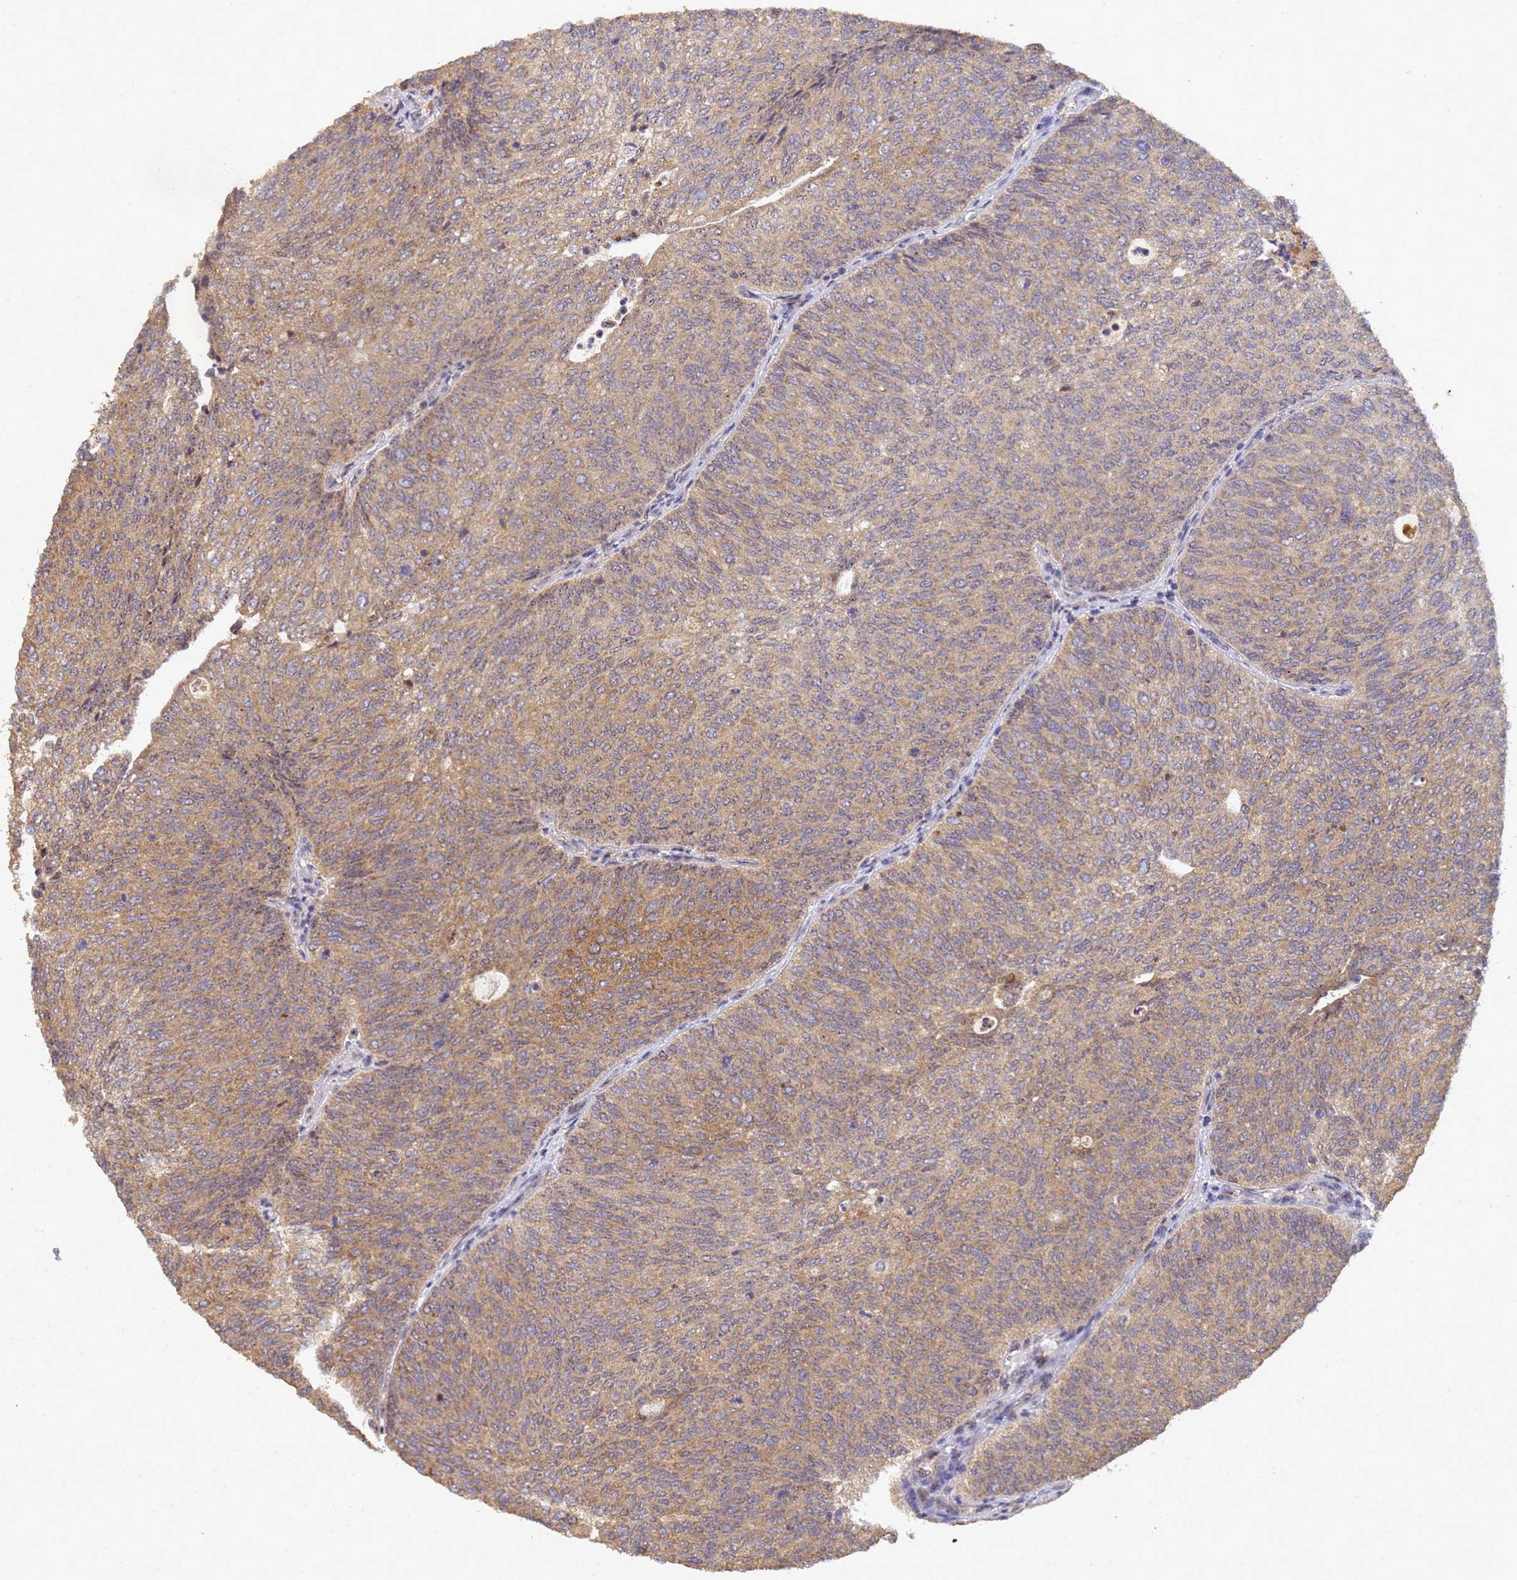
{"staining": {"intensity": "moderate", "quantity": "25%-75%", "location": "cytoplasmic/membranous"}, "tissue": "urothelial cancer", "cell_type": "Tumor cells", "image_type": "cancer", "snomed": [{"axis": "morphology", "description": "Urothelial carcinoma, Low grade"}, {"axis": "topography", "description": "Urinary bladder"}], "caption": "Urothelial carcinoma (low-grade) stained with DAB (3,3'-diaminobenzidine) immunohistochemistry (IHC) exhibits medium levels of moderate cytoplasmic/membranous staining in approximately 25%-75% of tumor cells.", "gene": "SECISBP2", "patient": {"sex": "female", "age": 79}}